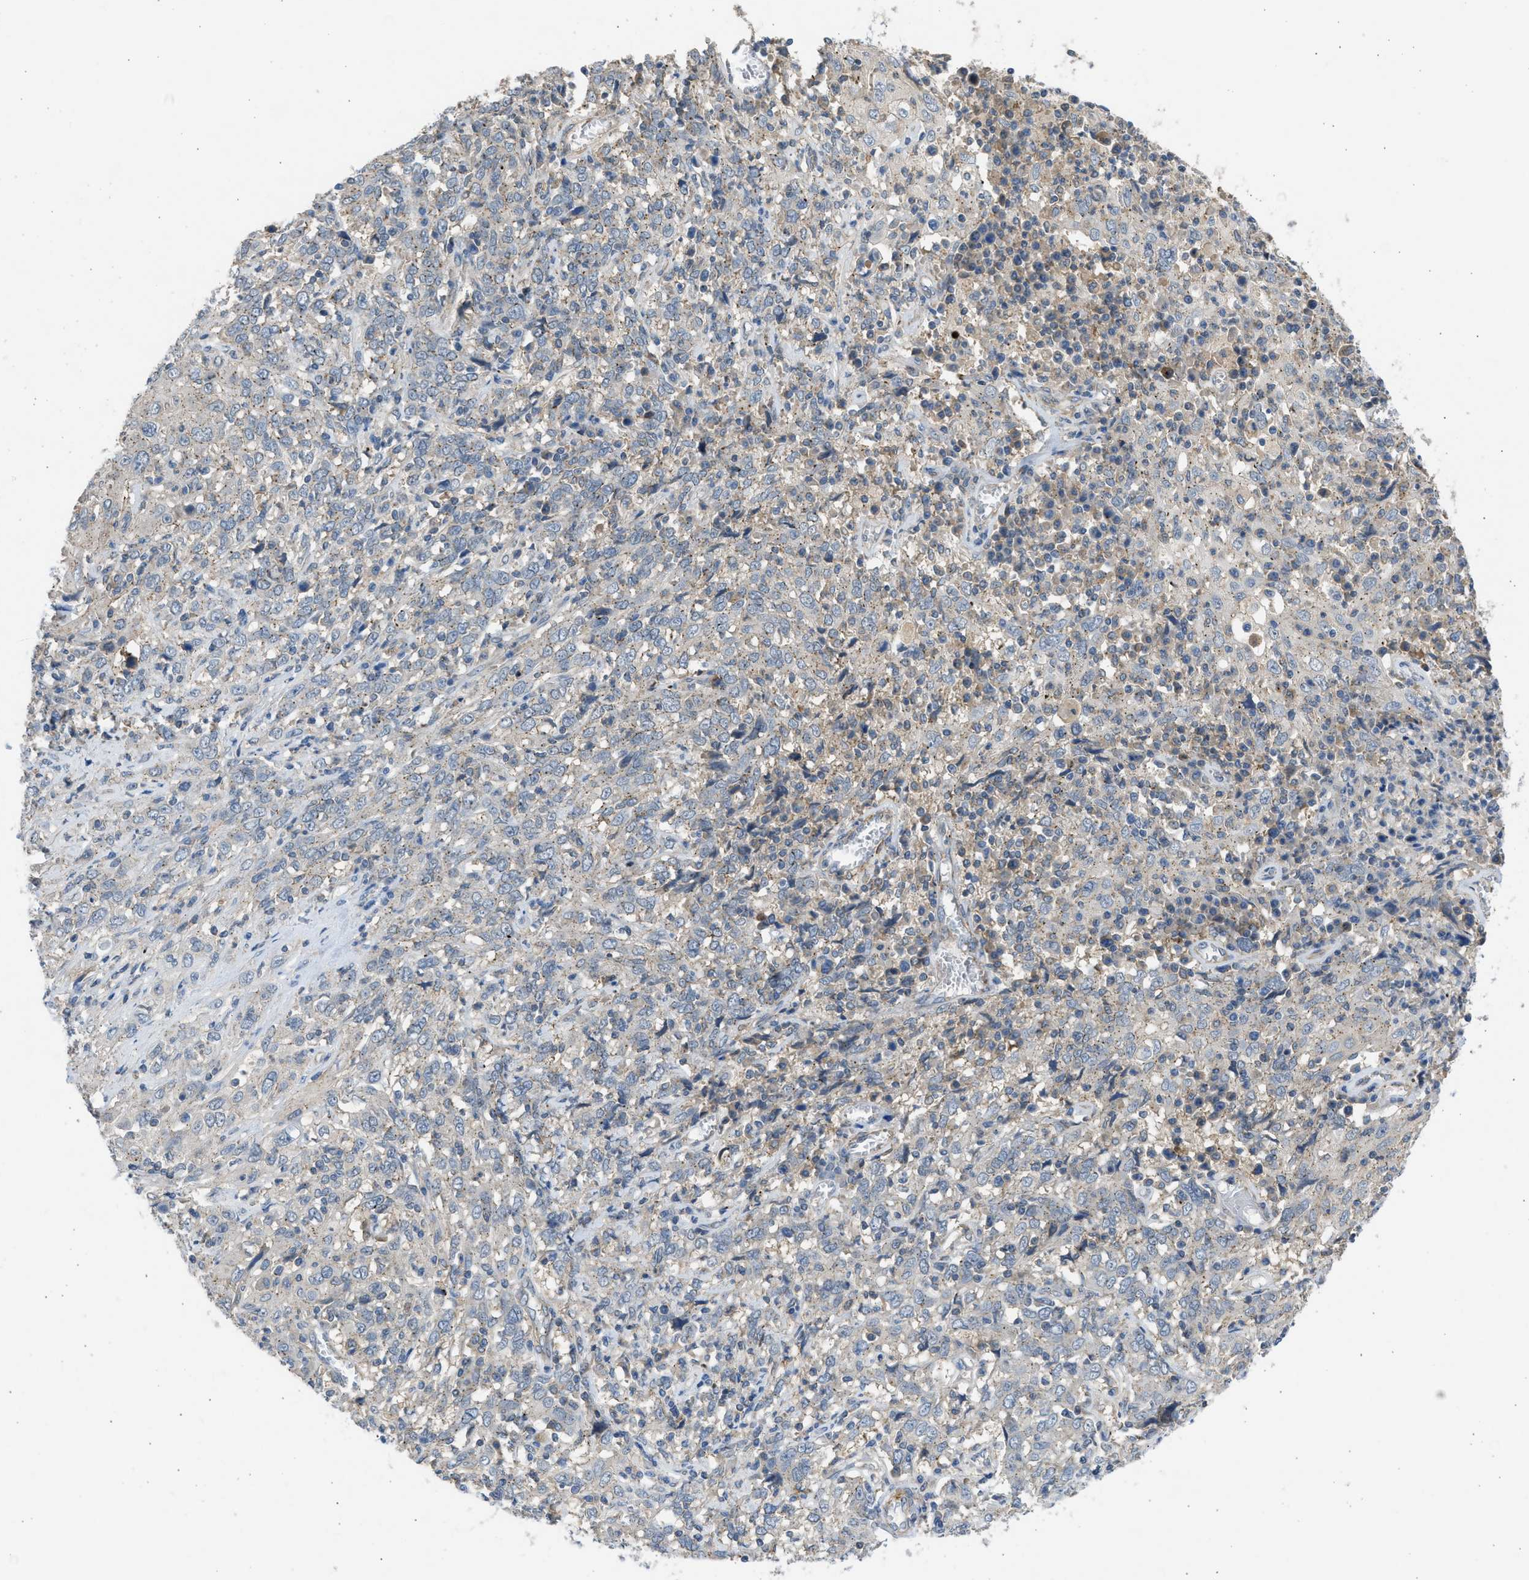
{"staining": {"intensity": "negative", "quantity": "none", "location": "none"}, "tissue": "cervical cancer", "cell_type": "Tumor cells", "image_type": "cancer", "snomed": [{"axis": "morphology", "description": "Squamous cell carcinoma, NOS"}, {"axis": "topography", "description": "Cervix"}], "caption": "Human cervical cancer stained for a protein using immunohistochemistry reveals no expression in tumor cells.", "gene": "PCNX3", "patient": {"sex": "female", "age": 46}}